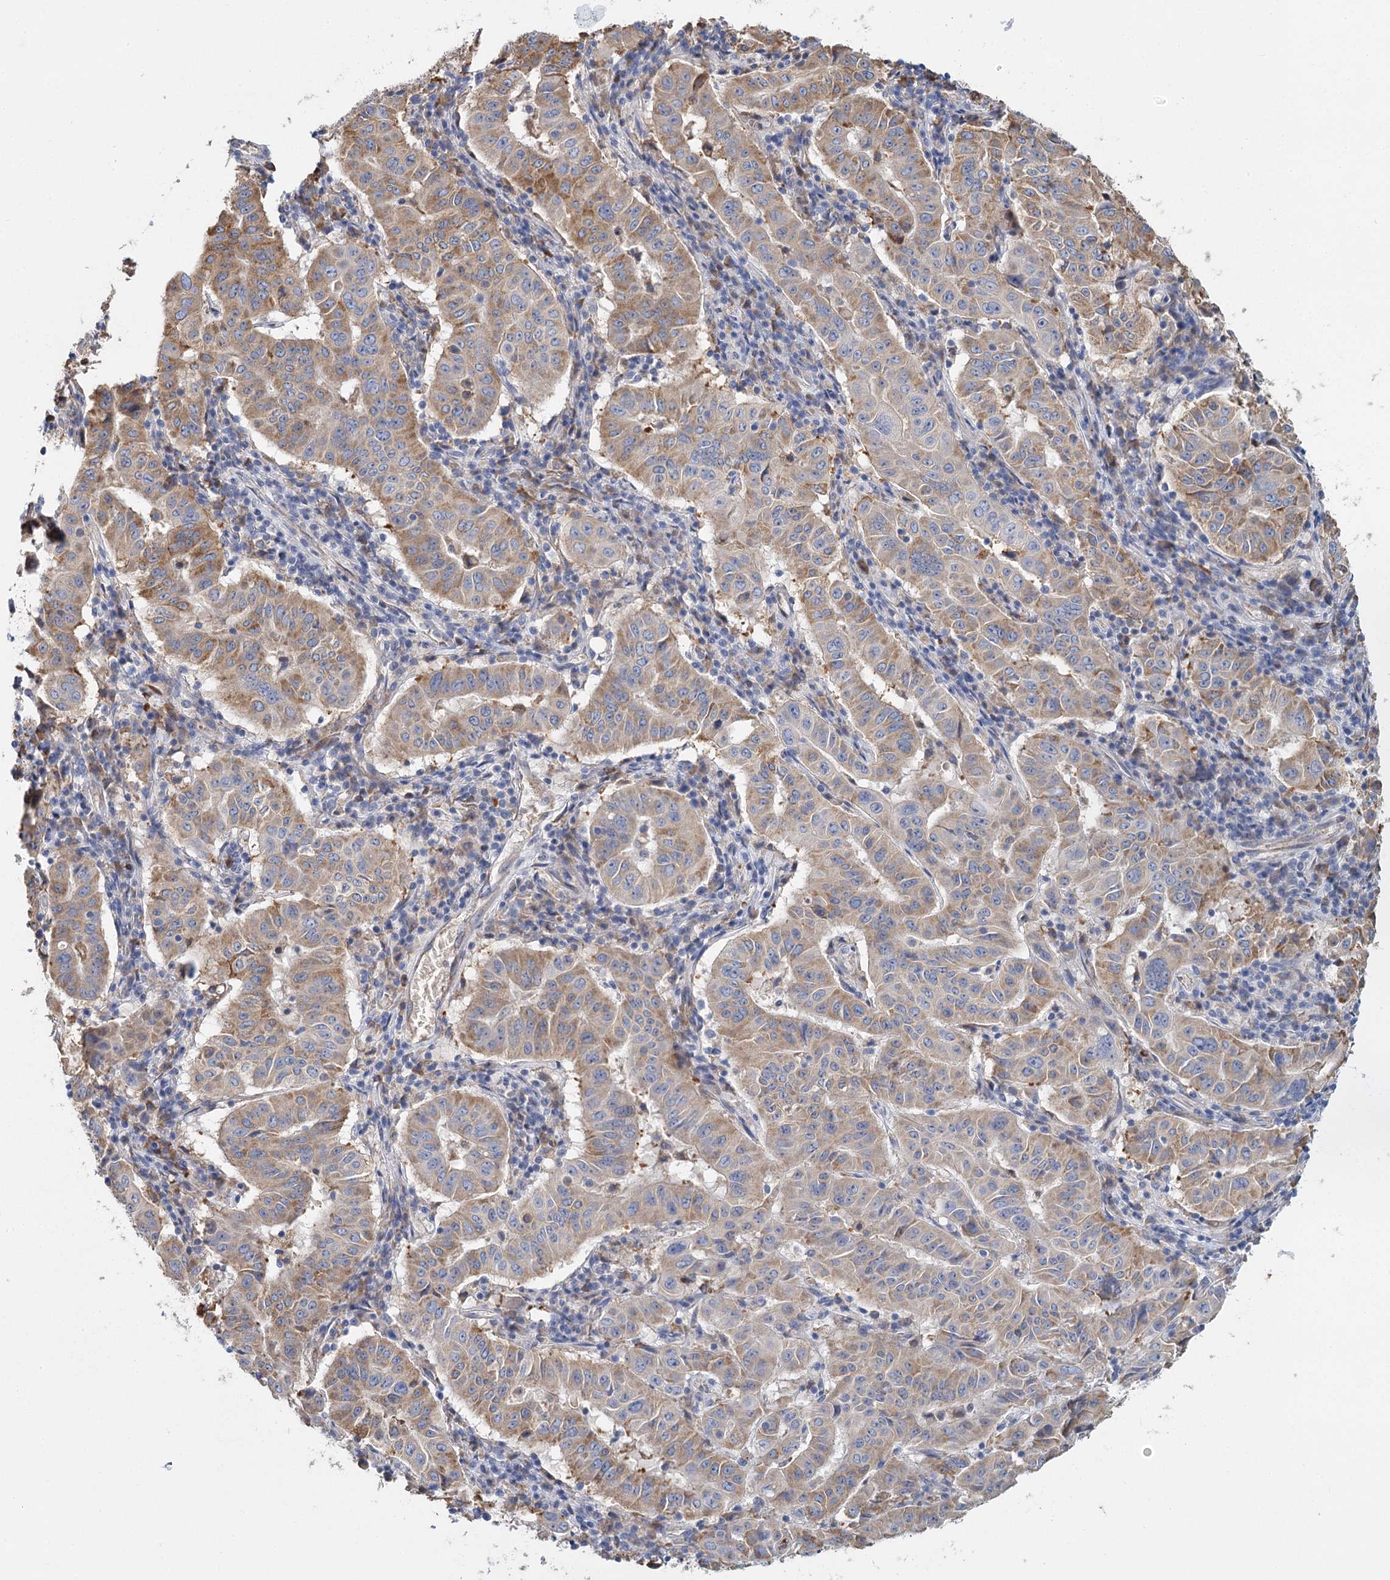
{"staining": {"intensity": "moderate", "quantity": "25%-75%", "location": "cytoplasmic/membranous"}, "tissue": "pancreatic cancer", "cell_type": "Tumor cells", "image_type": "cancer", "snomed": [{"axis": "morphology", "description": "Adenocarcinoma, NOS"}, {"axis": "topography", "description": "Pancreas"}], "caption": "Human adenocarcinoma (pancreatic) stained with a brown dye shows moderate cytoplasmic/membranous positive staining in about 25%-75% of tumor cells.", "gene": "ANKRD16", "patient": {"sex": "male", "age": 63}}